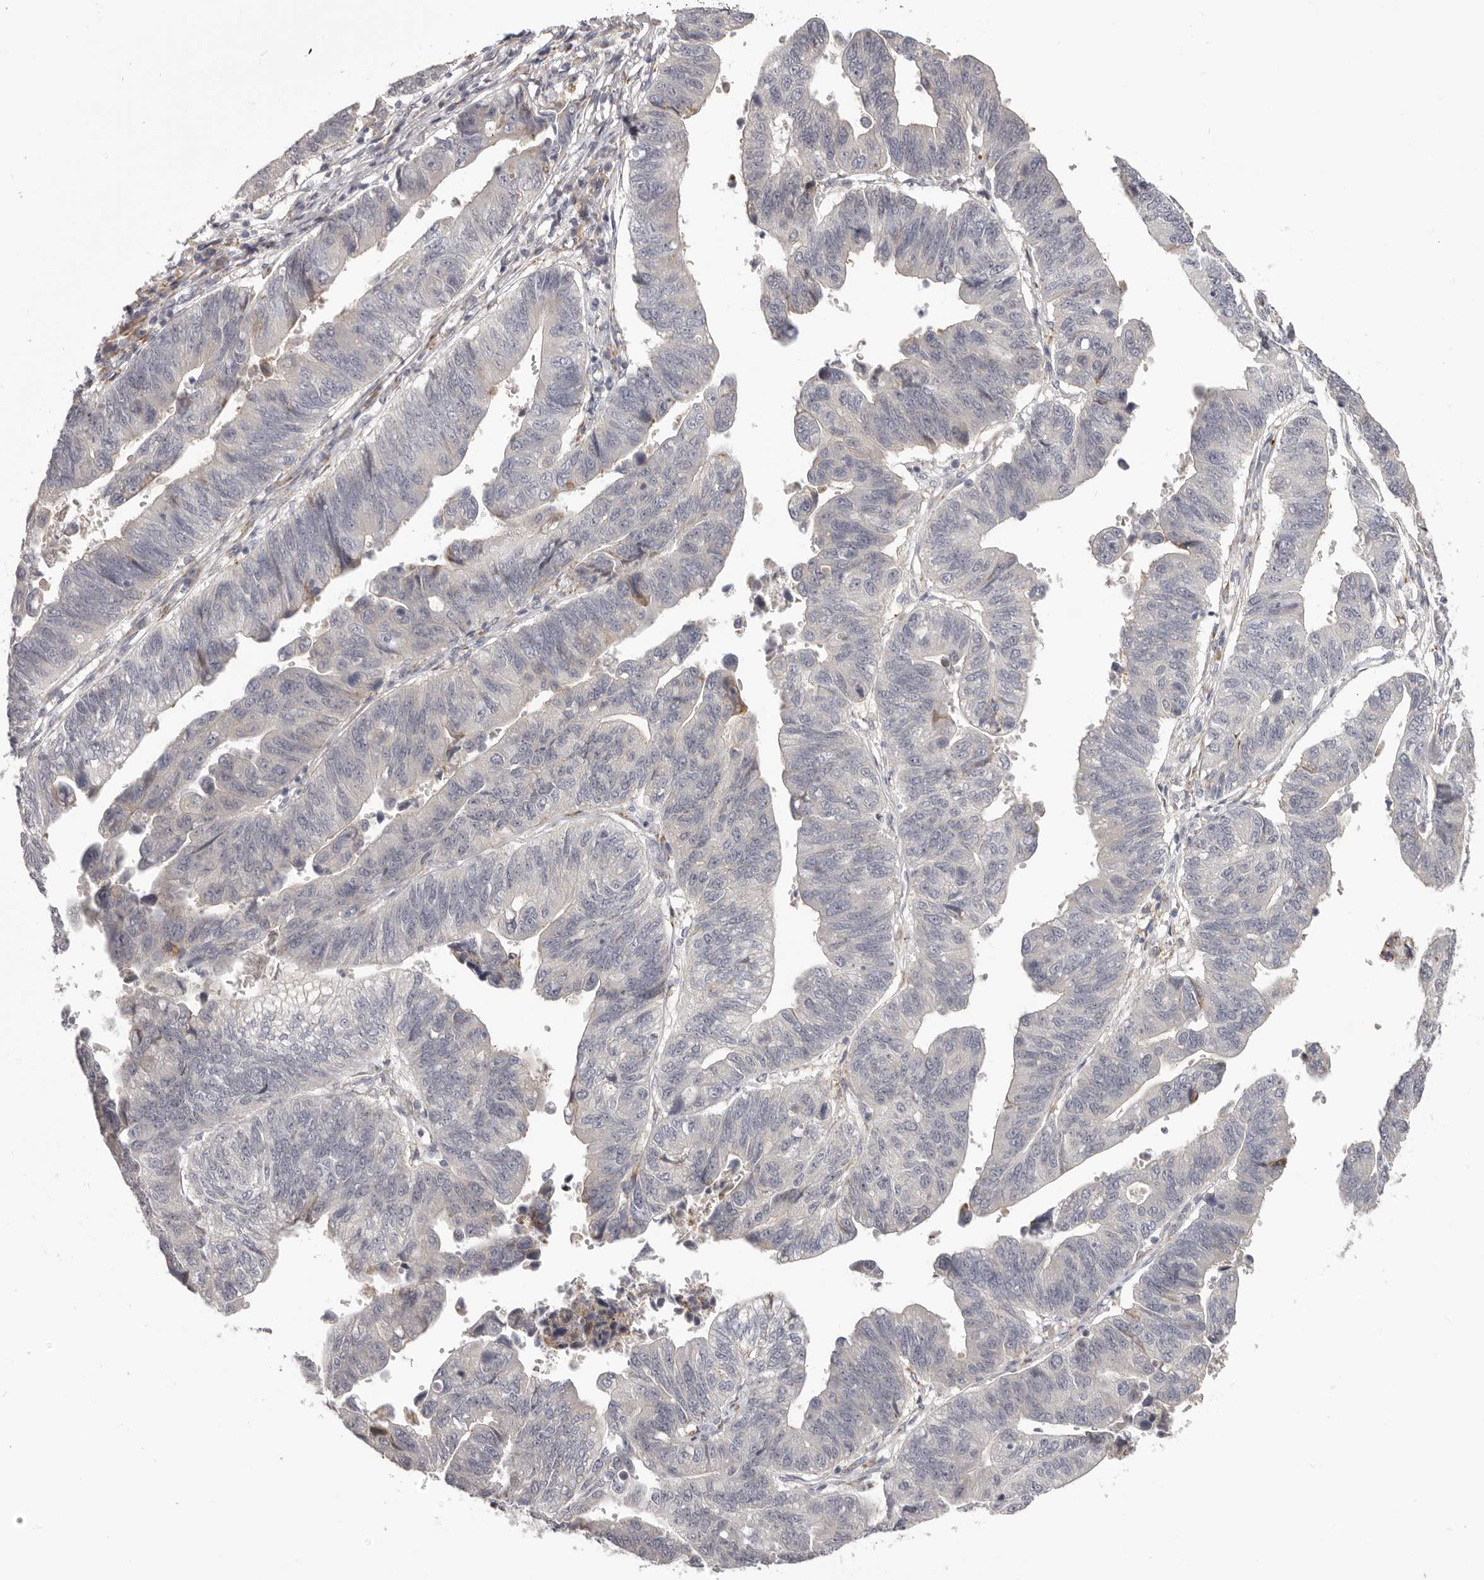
{"staining": {"intensity": "negative", "quantity": "none", "location": "none"}, "tissue": "stomach cancer", "cell_type": "Tumor cells", "image_type": "cancer", "snomed": [{"axis": "morphology", "description": "Adenocarcinoma, NOS"}, {"axis": "topography", "description": "Stomach"}], "caption": "Immunohistochemistry (IHC) histopathology image of neoplastic tissue: human stomach cancer (adenocarcinoma) stained with DAB displays no significant protein staining in tumor cells.", "gene": "OTUD3", "patient": {"sex": "male", "age": 59}}